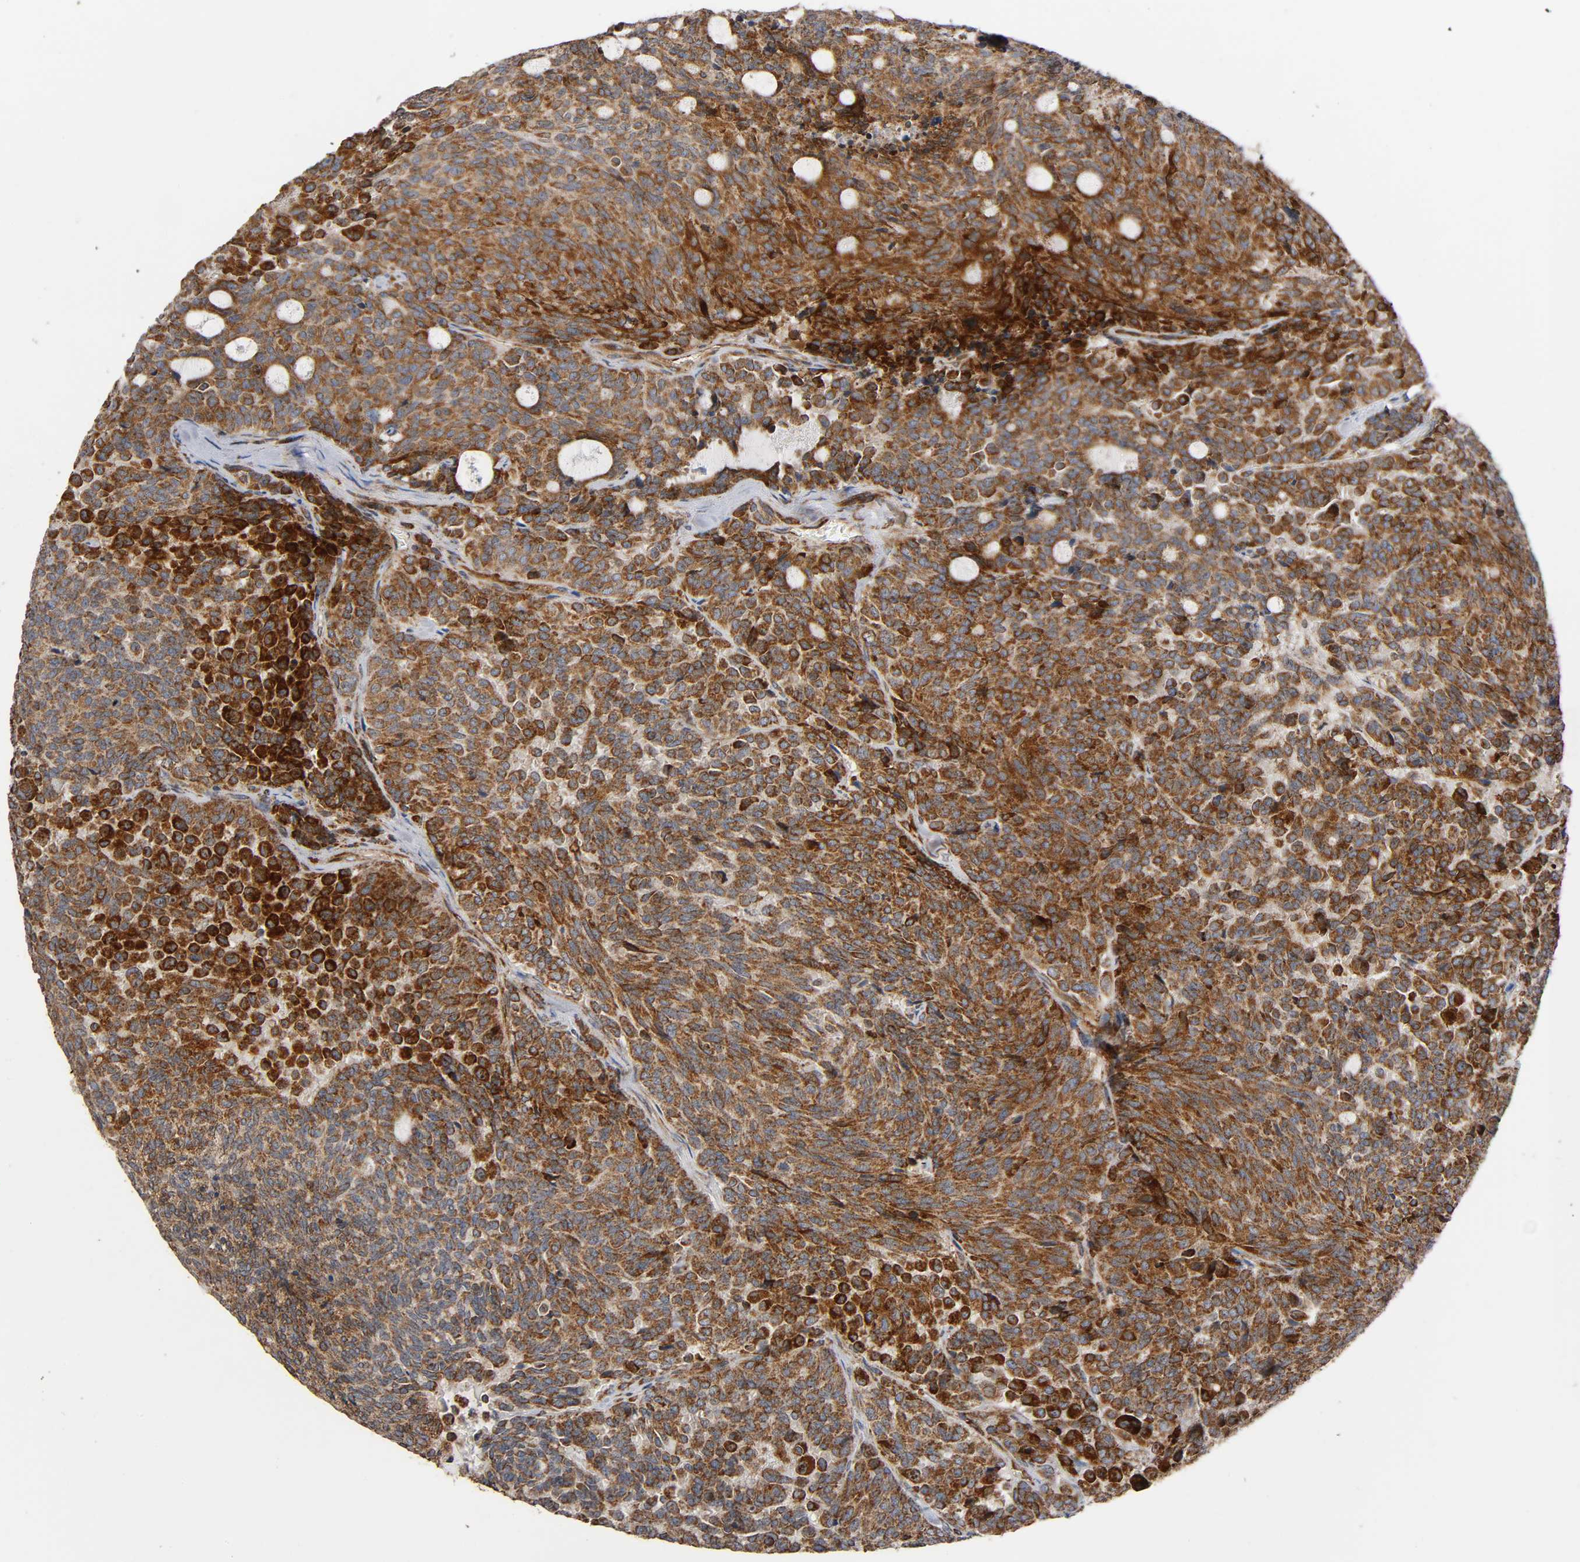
{"staining": {"intensity": "moderate", "quantity": ">75%", "location": "cytoplasmic/membranous"}, "tissue": "carcinoid", "cell_type": "Tumor cells", "image_type": "cancer", "snomed": [{"axis": "morphology", "description": "Carcinoid, malignant, NOS"}, {"axis": "topography", "description": "Pancreas"}], "caption": "Immunohistochemistry (IHC) (DAB (3,3'-diaminobenzidine)) staining of human carcinoid shows moderate cytoplasmic/membranous protein expression in about >75% of tumor cells.", "gene": "MAP3K1", "patient": {"sex": "female", "age": 54}}